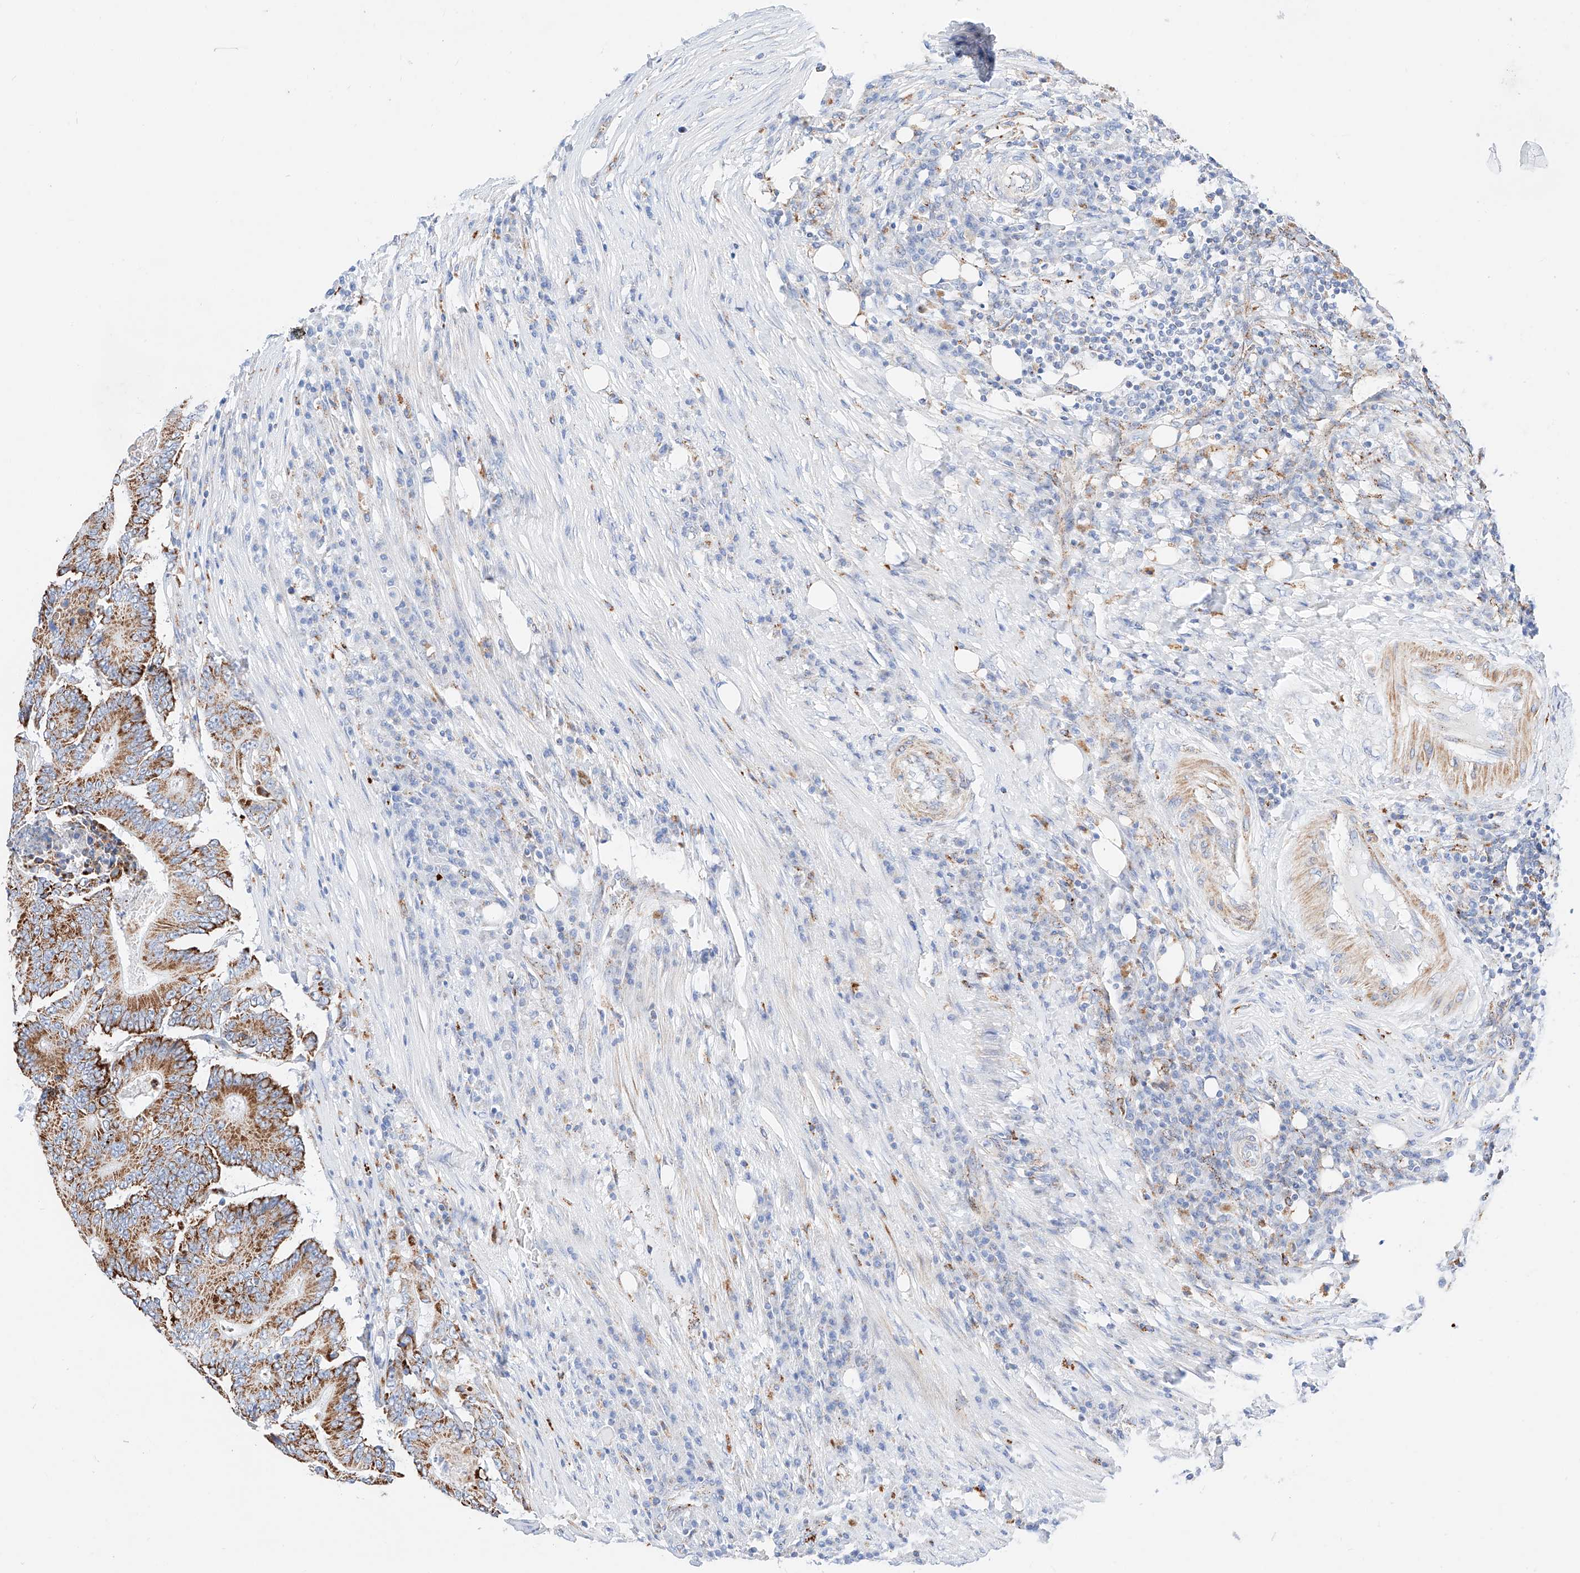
{"staining": {"intensity": "strong", "quantity": ">75%", "location": "cytoplasmic/membranous"}, "tissue": "colorectal cancer", "cell_type": "Tumor cells", "image_type": "cancer", "snomed": [{"axis": "morphology", "description": "Adenocarcinoma, NOS"}, {"axis": "topography", "description": "Colon"}], "caption": "The immunohistochemical stain labels strong cytoplasmic/membranous positivity in tumor cells of colorectal cancer tissue.", "gene": "C6orf62", "patient": {"sex": "male", "age": 83}}